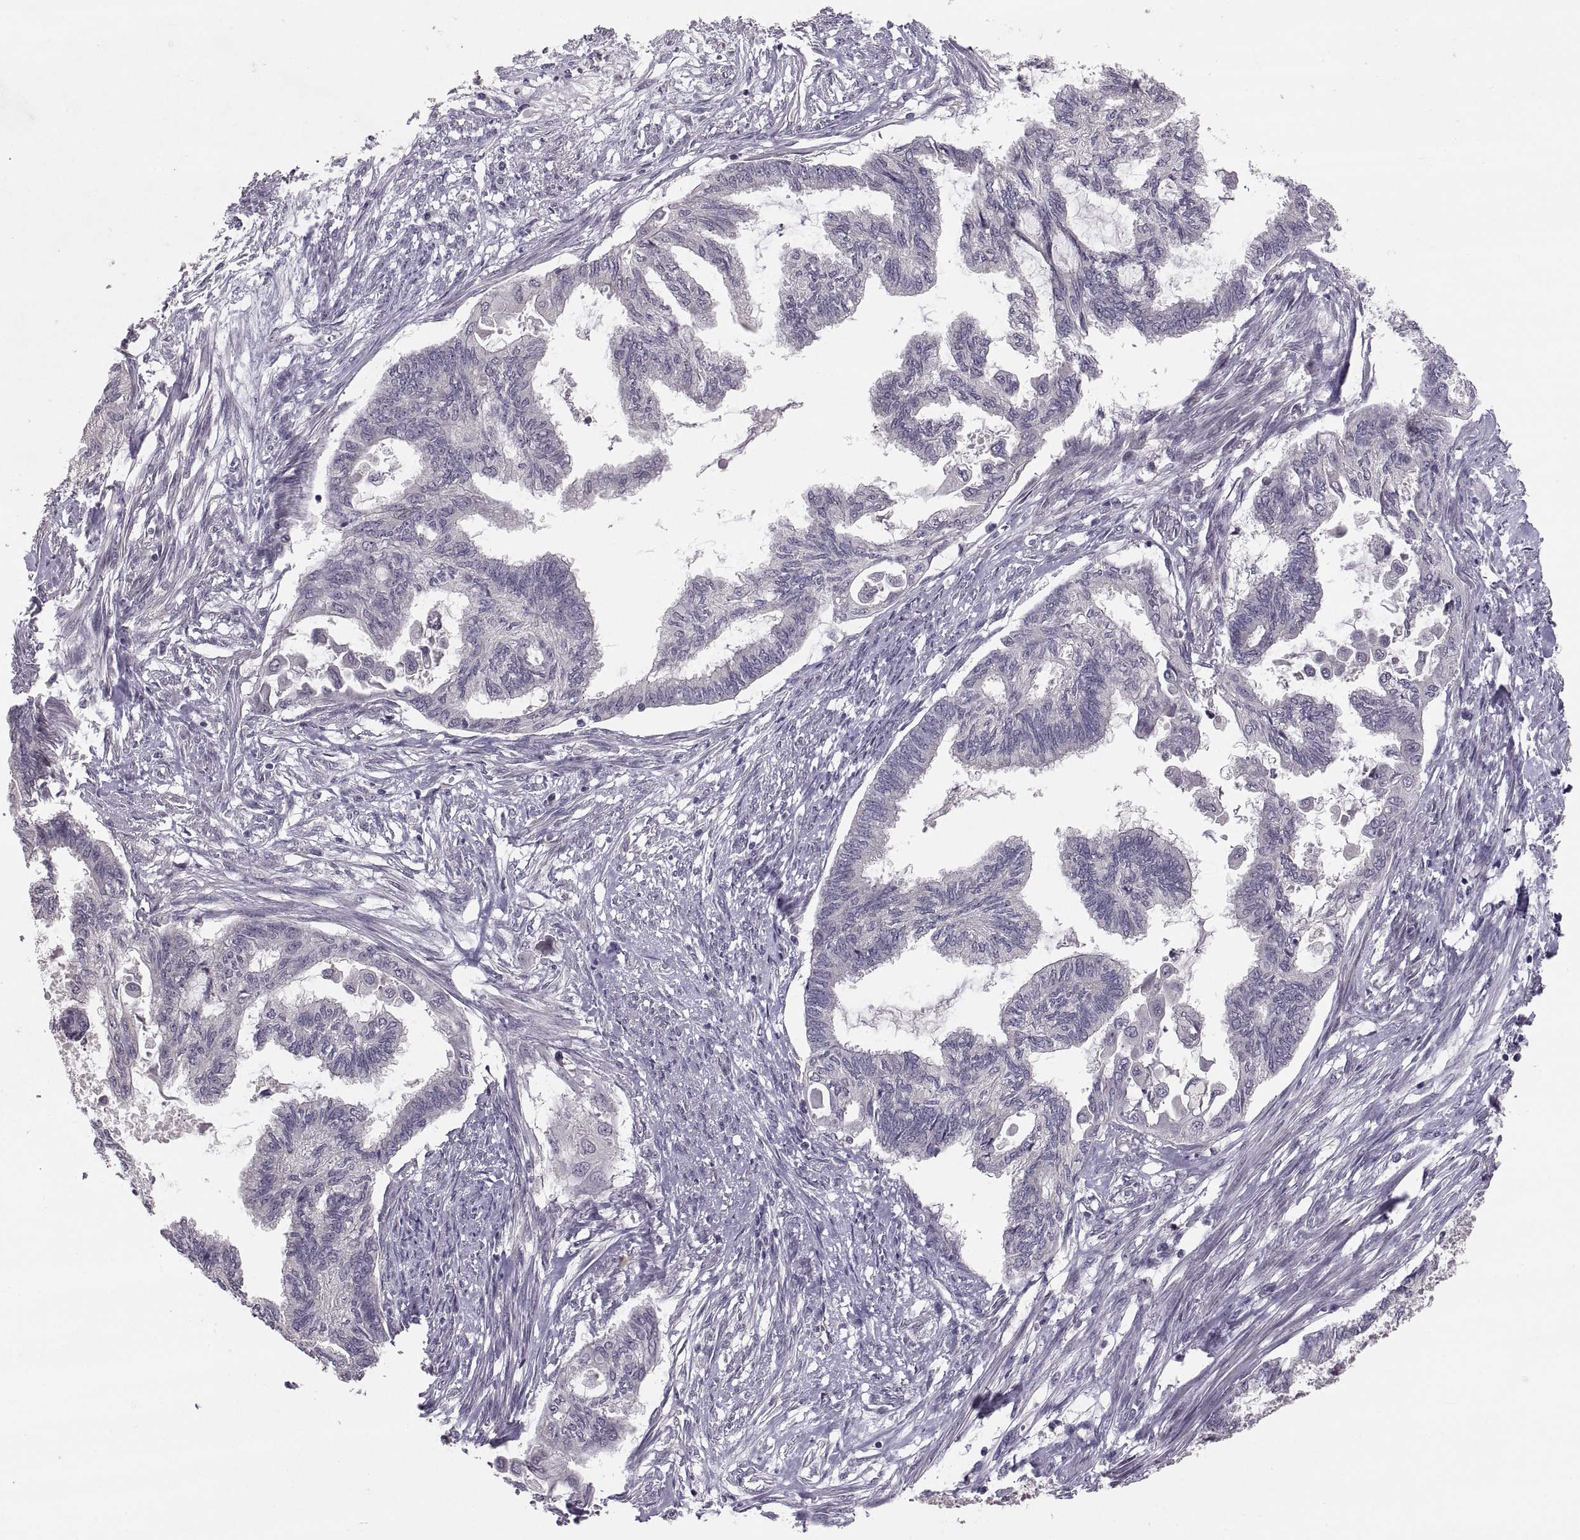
{"staining": {"intensity": "negative", "quantity": "none", "location": "none"}, "tissue": "endometrial cancer", "cell_type": "Tumor cells", "image_type": "cancer", "snomed": [{"axis": "morphology", "description": "Adenocarcinoma, NOS"}, {"axis": "topography", "description": "Endometrium"}], "caption": "High magnification brightfield microscopy of adenocarcinoma (endometrial) stained with DAB (brown) and counterstained with hematoxylin (blue): tumor cells show no significant staining.", "gene": "PAX2", "patient": {"sex": "female", "age": 86}}